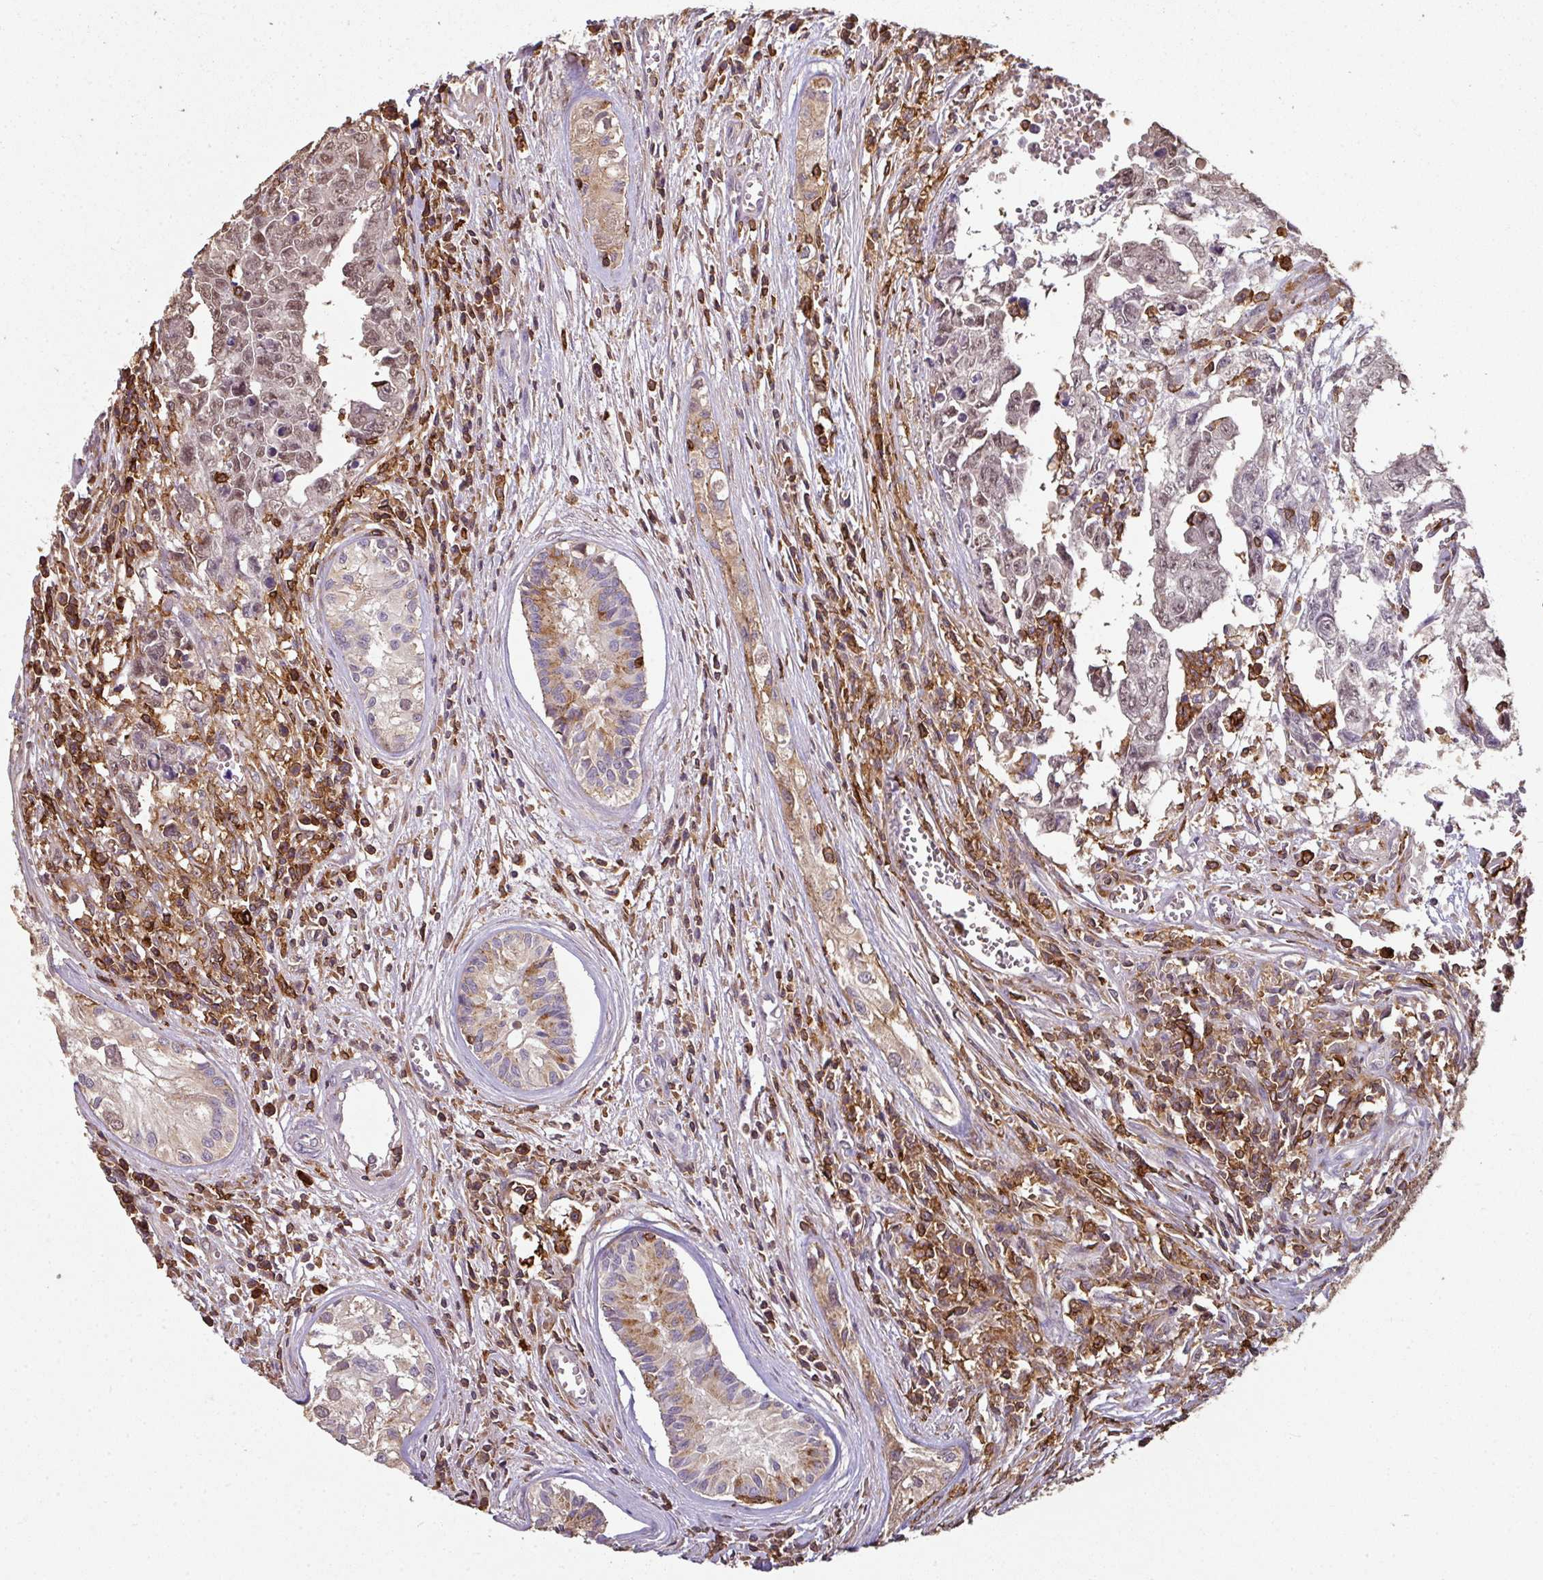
{"staining": {"intensity": "weak", "quantity": ">75%", "location": "nuclear"}, "tissue": "testis cancer", "cell_type": "Tumor cells", "image_type": "cancer", "snomed": [{"axis": "morphology", "description": "Carcinoma, Embryonal, NOS"}, {"axis": "topography", "description": "Testis"}], "caption": "High-power microscopy captured an IHC micrograph of testis cancer, revealing weak nuclear positivity in approximately >75% of tumor cells.", "gene": "OLFML2B", "patient": {"sex": "male", "age": 24}}